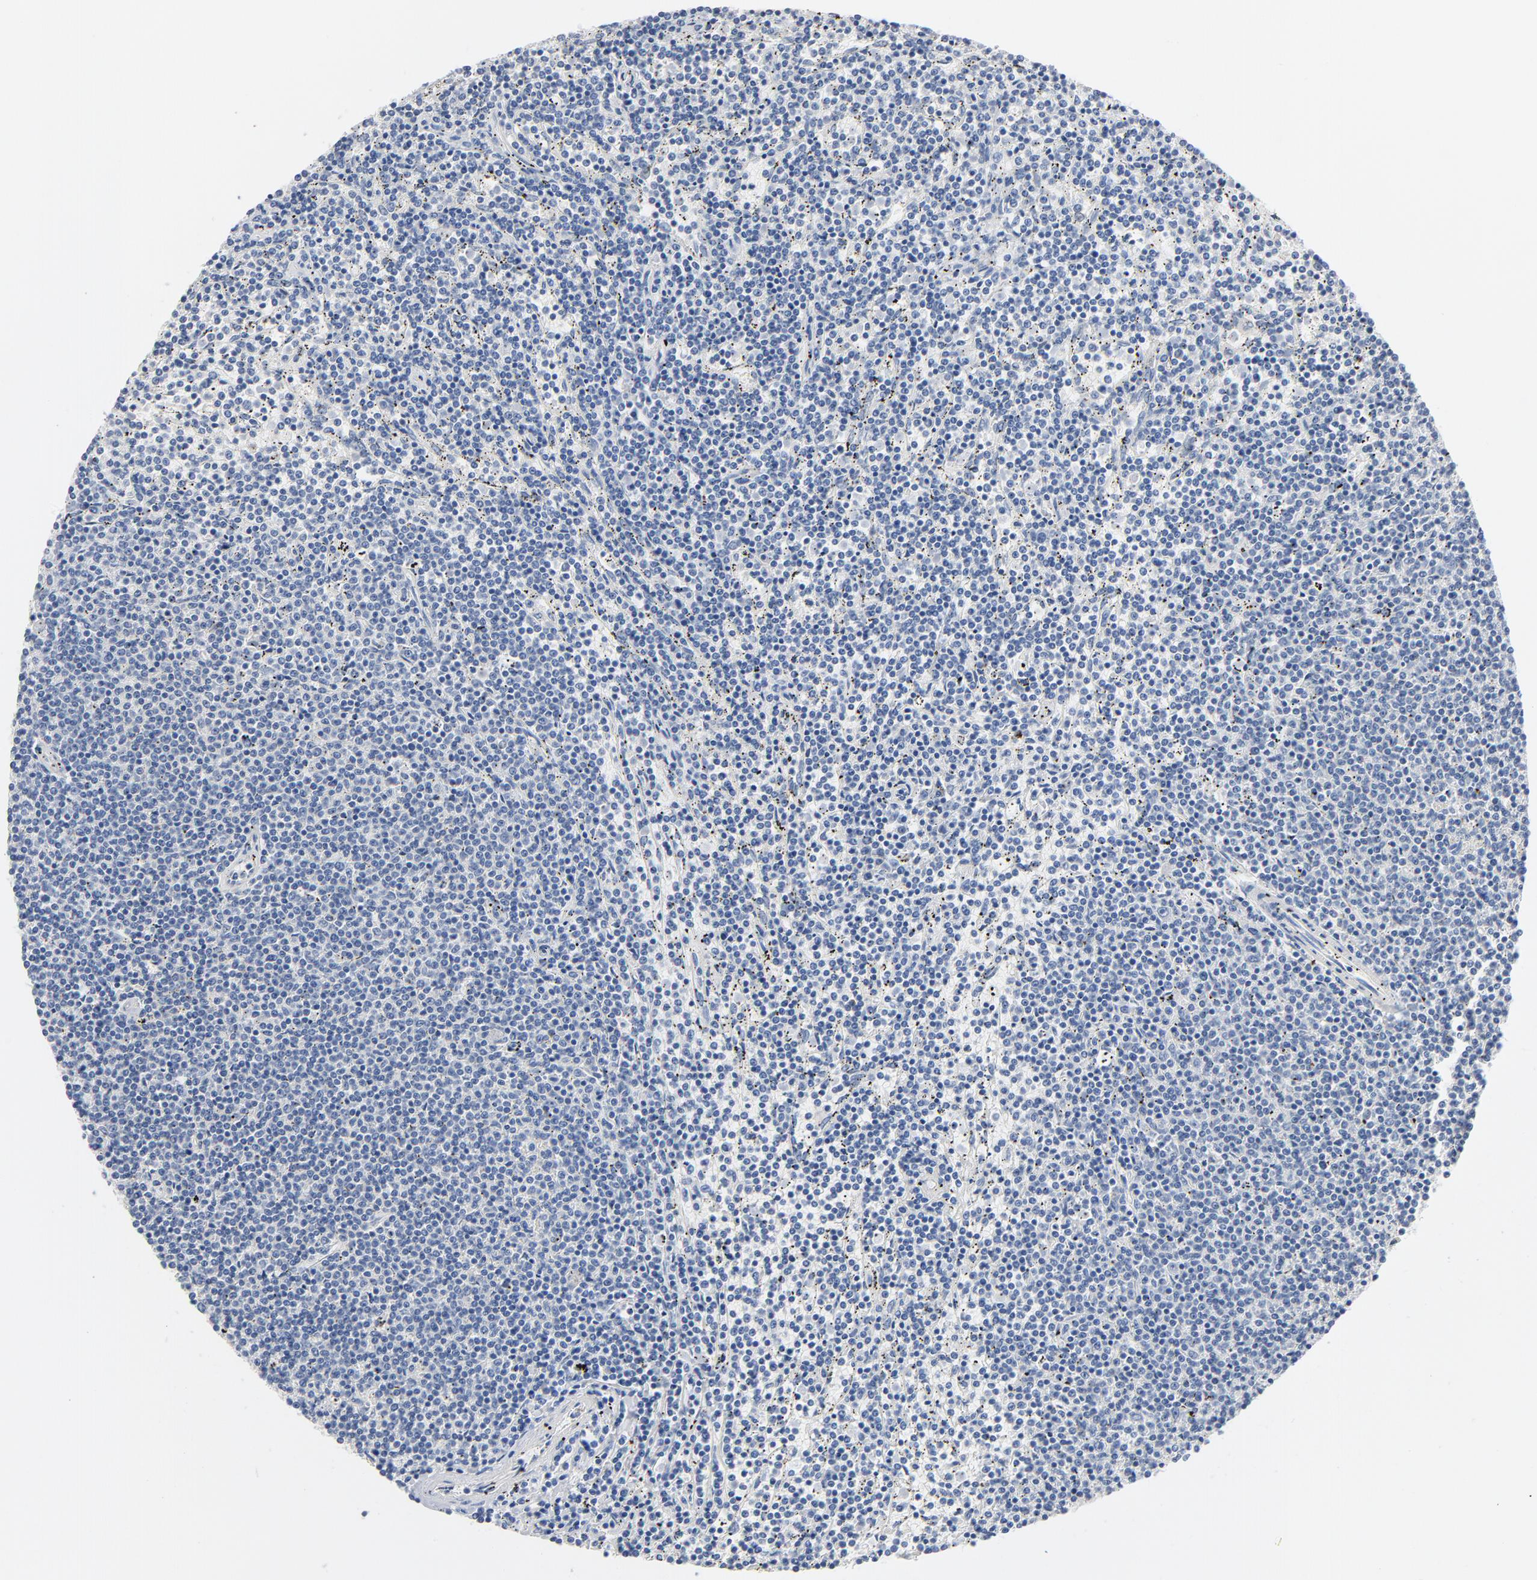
{"staining": {"intensity": "negative", "quantity": "none", "location": "none"}, "tissue": "lymphoma", "cell_type": "Tumor cells", "image_type": "cancer", "snomed": [{"axis": "morphology", "description": "Malignant lymphoma, non-Hodgkin's type, Low grade"}, {"axis": "topography", "description": "Spleen"}], "caption": "Immunohistochemistry photomicrograph of human malignant lymphoma, non-Hodgkin's type (low-grade) stained for a protein (brown), which shows no positivity in tumor cells.", "gene": "IFT43", "patient": {"sex": "female", "age": 50}}